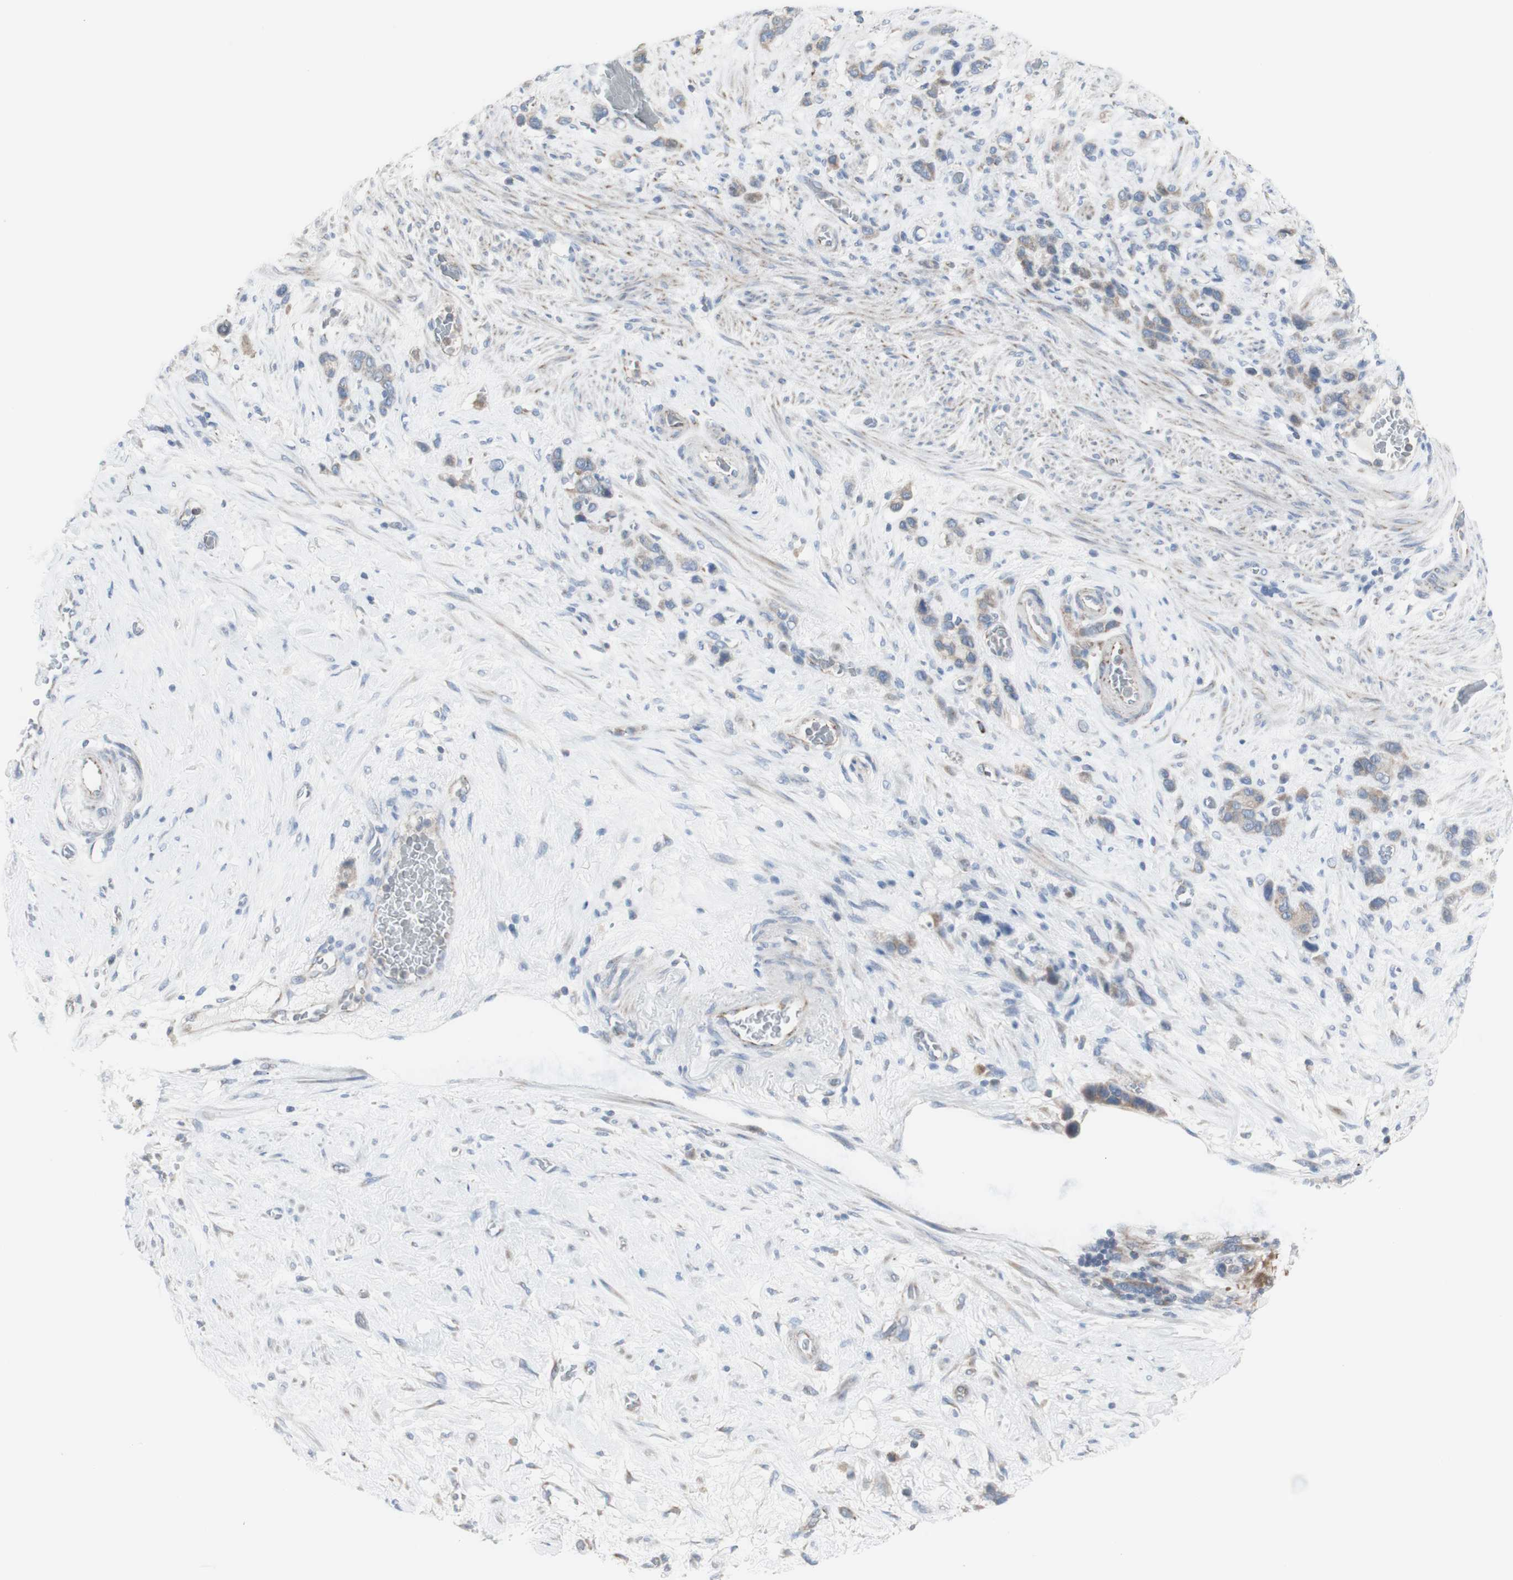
{"staining": {"intensity": "weak", "quantity": "<25%", "location": "cytoplasmic/membranous"}, "tissue": "stomach cancer", "cell_type": "Tumor cells", "image_type": "cancer", "snomed": [{"axis": "morphology", "description": "Adenocarcinoma, NOS"}, {"axis": "morphology", "description": "Adenocarcinoma, High grade"}, {"axis": "topography", "description": "Stomach, upper"}, {"axis": "topography", "description": "Stomach, lower"}], "caption": "DAB (3,3'-diaminobenzidine) immunohistochemical staining of stomach cancer (high-grade adenocarcinoma) displays no significant expression in tumor cells.", "gene": "C3orf52", "patient": {"sex": "female", "age": 65}}